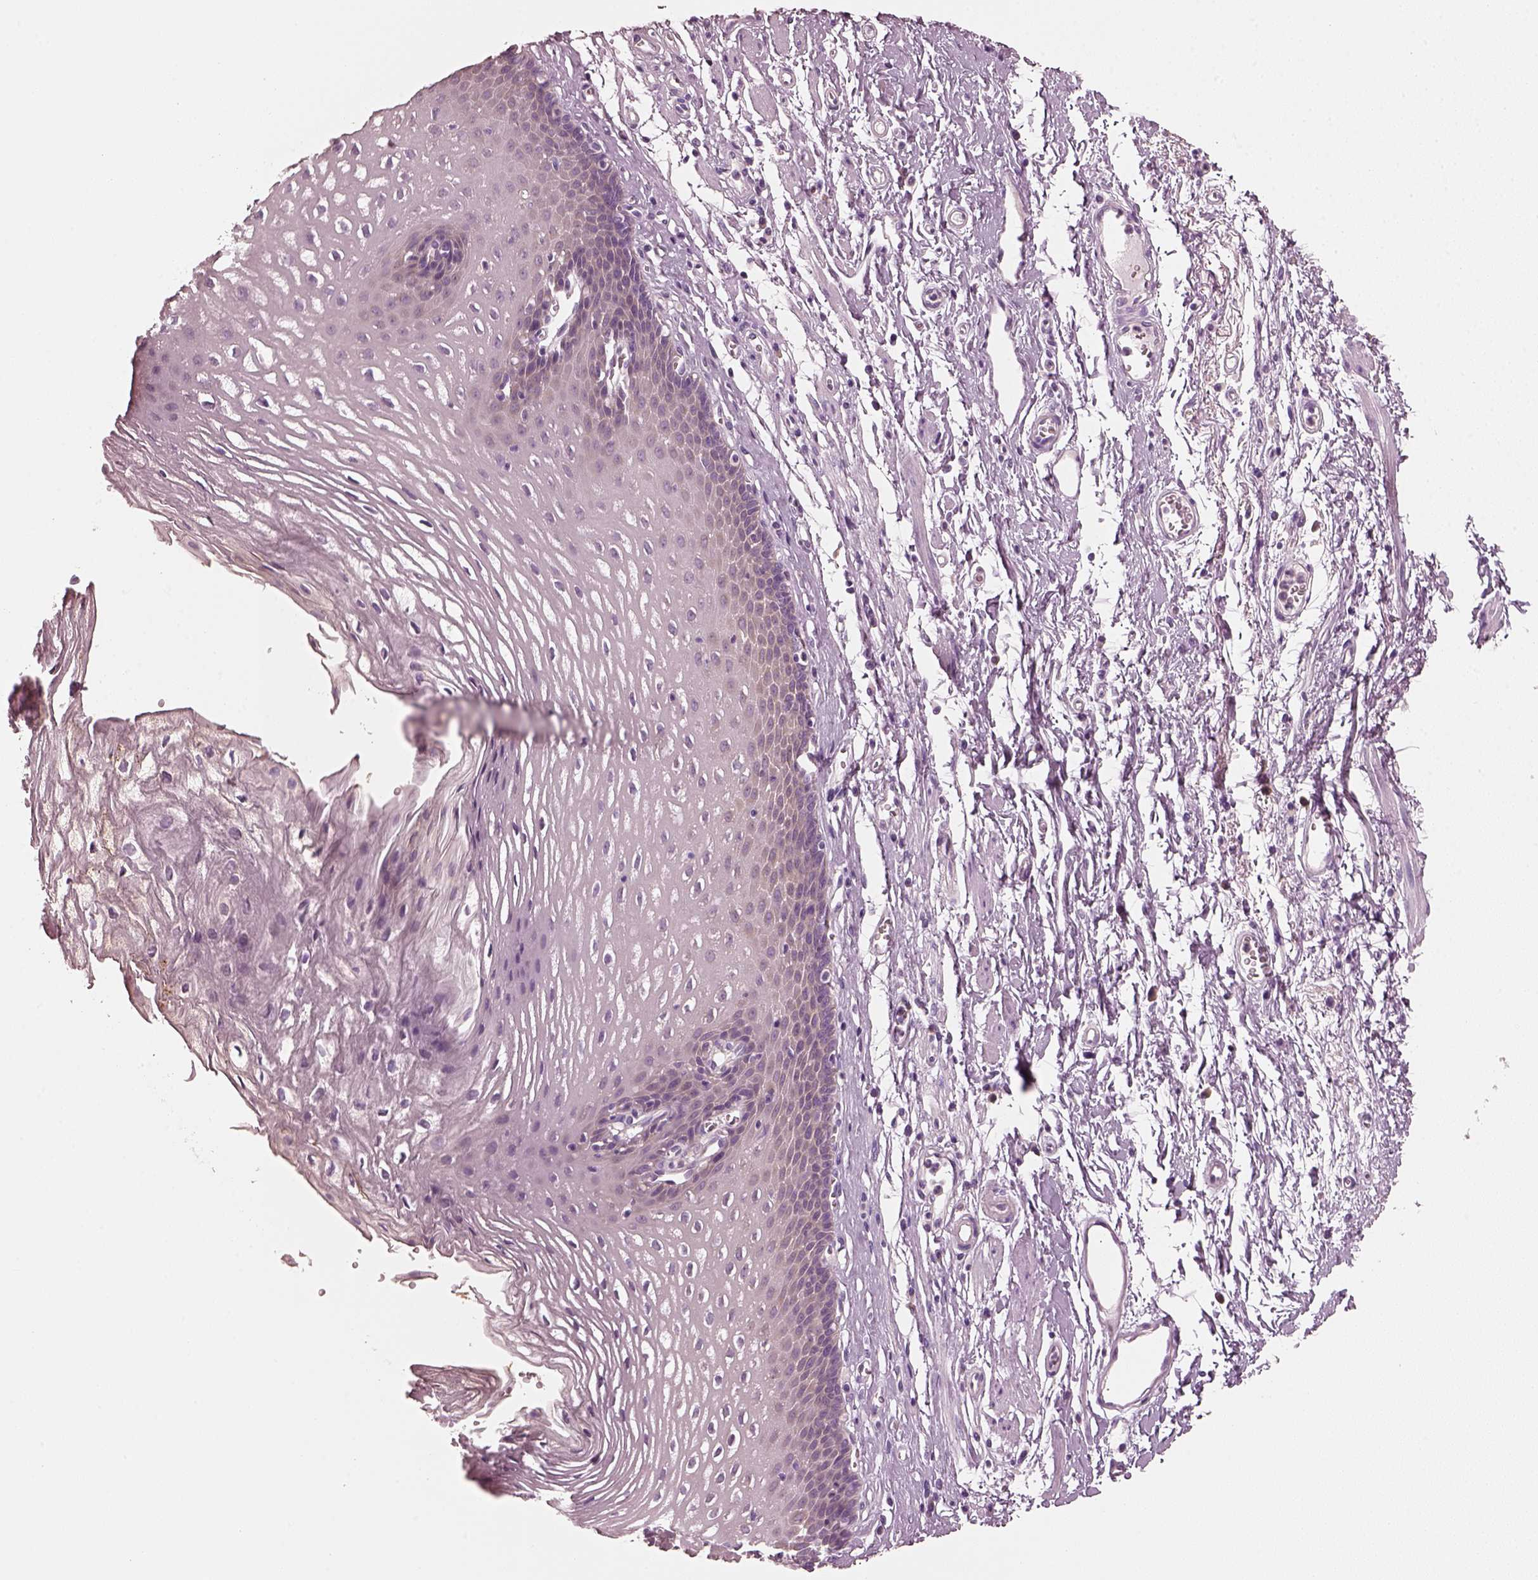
{"staining": {"intensity": "negative", "quantity": "none", "location": "none"}, "tissue": "esophagus", "cell_type": "Squamous epithelial cells", "image_type": "normal", "snomed": [{"axis": "morphology", "description": "Normal tissue, NOS"}, {"axis": "topography", "description": "Esophagus"}], "caption": "Immunohistochemical staining of unremarkable human esophagus reveals no significant staining in squamous epithelial cells. (Immunohistochemistry (ihc), brightfield microscopy, high magnification).", "gene": "ELSPBP1", "patient": {"sex": "male", "age": 72}}